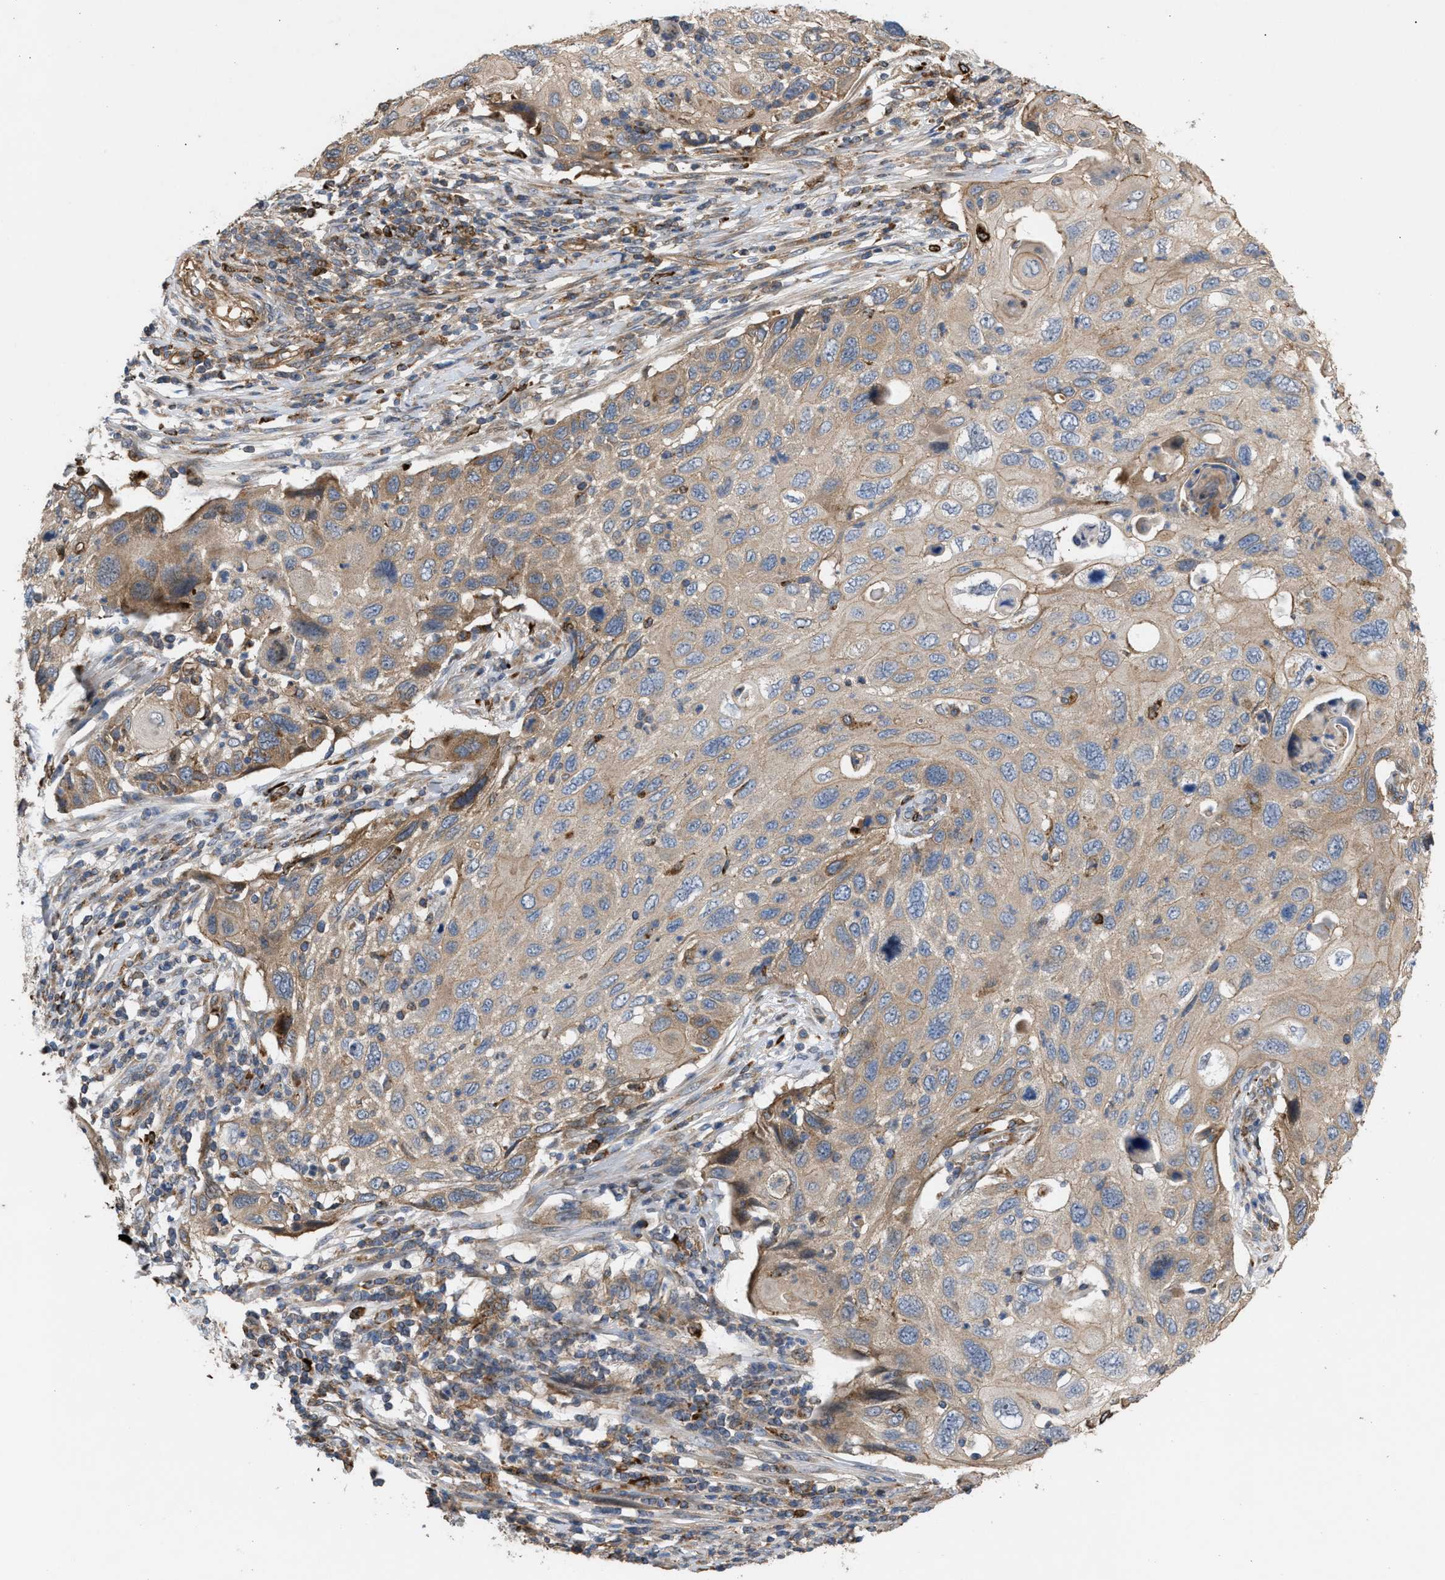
{"staining": {"intensity": "weak", "quantity": ">75%", "location": "cytoplasmic/membranous"}, "tissue": "cervical cancer", "cell_type": "Tumor cells", "image_type": "cancer", "snomed": [{"axis": "morphology", "description": "Squamous cell carcinoma, NOS"}, {"axis": "topography", "description": "Cervix"}], "caption": "Protein analysis of cervical squamous cell carcinoma tissue reveals weak cytoplasmic/membranous positivity in about >75% of tumor cells. The staining is performed using DAB brown chromogen to label protein expression. The nuclei are counter-stained blue using hematoxylin.", "gene": "GCC1", "patient": {"sex": "female", "age": 70}}